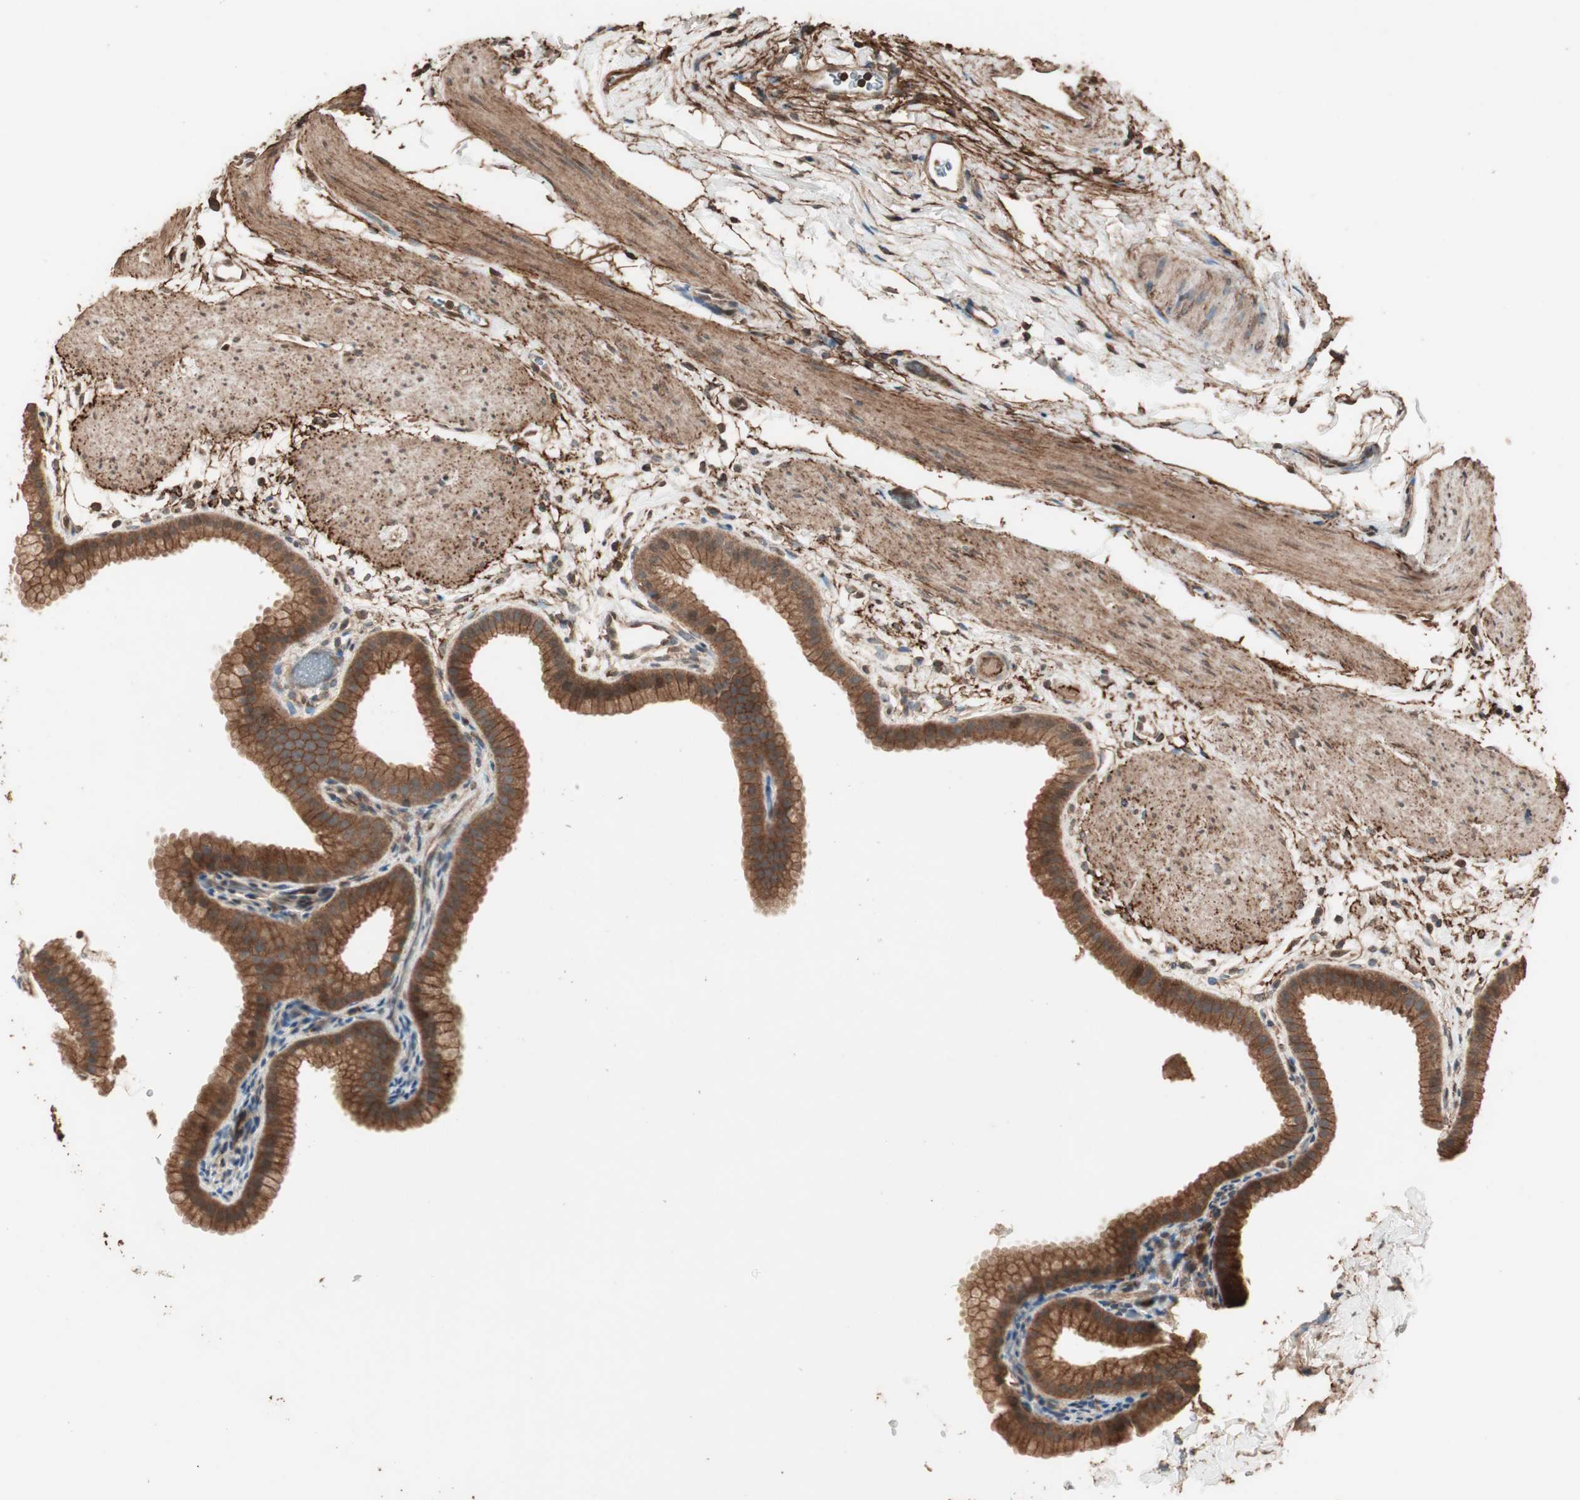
{"staining": {"intensity": "strong", "quantity": ">75%", "location": "cytoplasmic/membranous"}, "tissue": "gallbladder", "cell_type": "Glandular cells", "image_type": "normal", "snomed": [{"axis": "morphology", "description": "Normal tissue, NOS"}, {"axis": "topography", "description": "Gallbladder"}], "caption": "A brown stain highlights strong cytoplasmic/membranous positivity of a protein in glandular cells of normal gallbladder. The protein of interest is stained brown, and the nuclei are stained in blue (DAB IHC with brightfield microscopy, high magnification).", "gene": "USP20", "patient": {"sex": "female", "age": 64}}